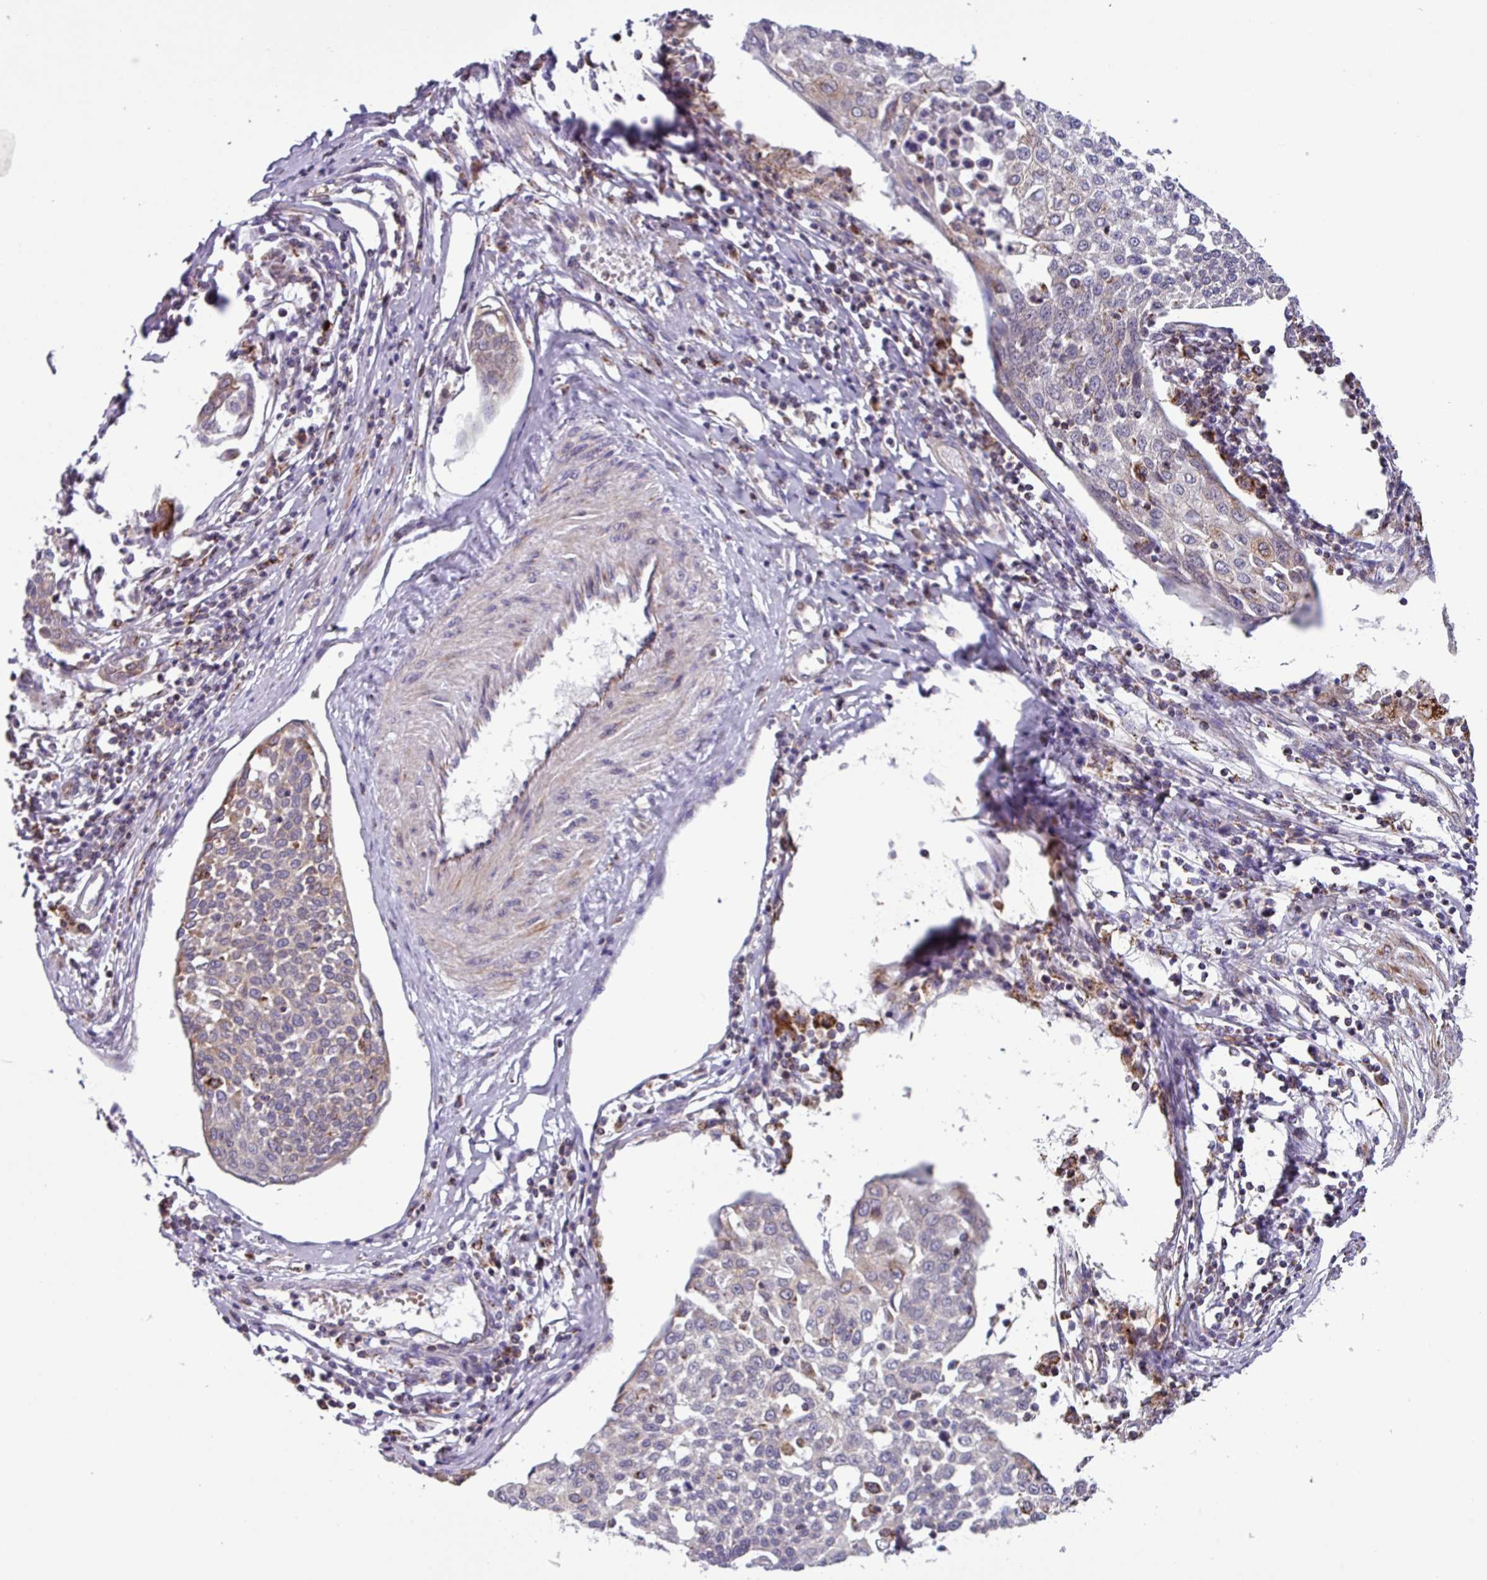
{"staining": {"intensity": "negative", "quantity": "none", "location": "none"}, "tissue": "cervical cancer", "cell_type": "Tumor cells", "image_type": "cancer", "snomed": [{"axis": "morphology", "description": "Squamous cell carcinoma, NOS"}, {"axis": "topography", "description": "Cervix"}], "caption": "The image reveals no staining of tumor cells in cervical cancer.", "gene": "AKIRIN1", "patient": {"sex": "female", "age": 34}}